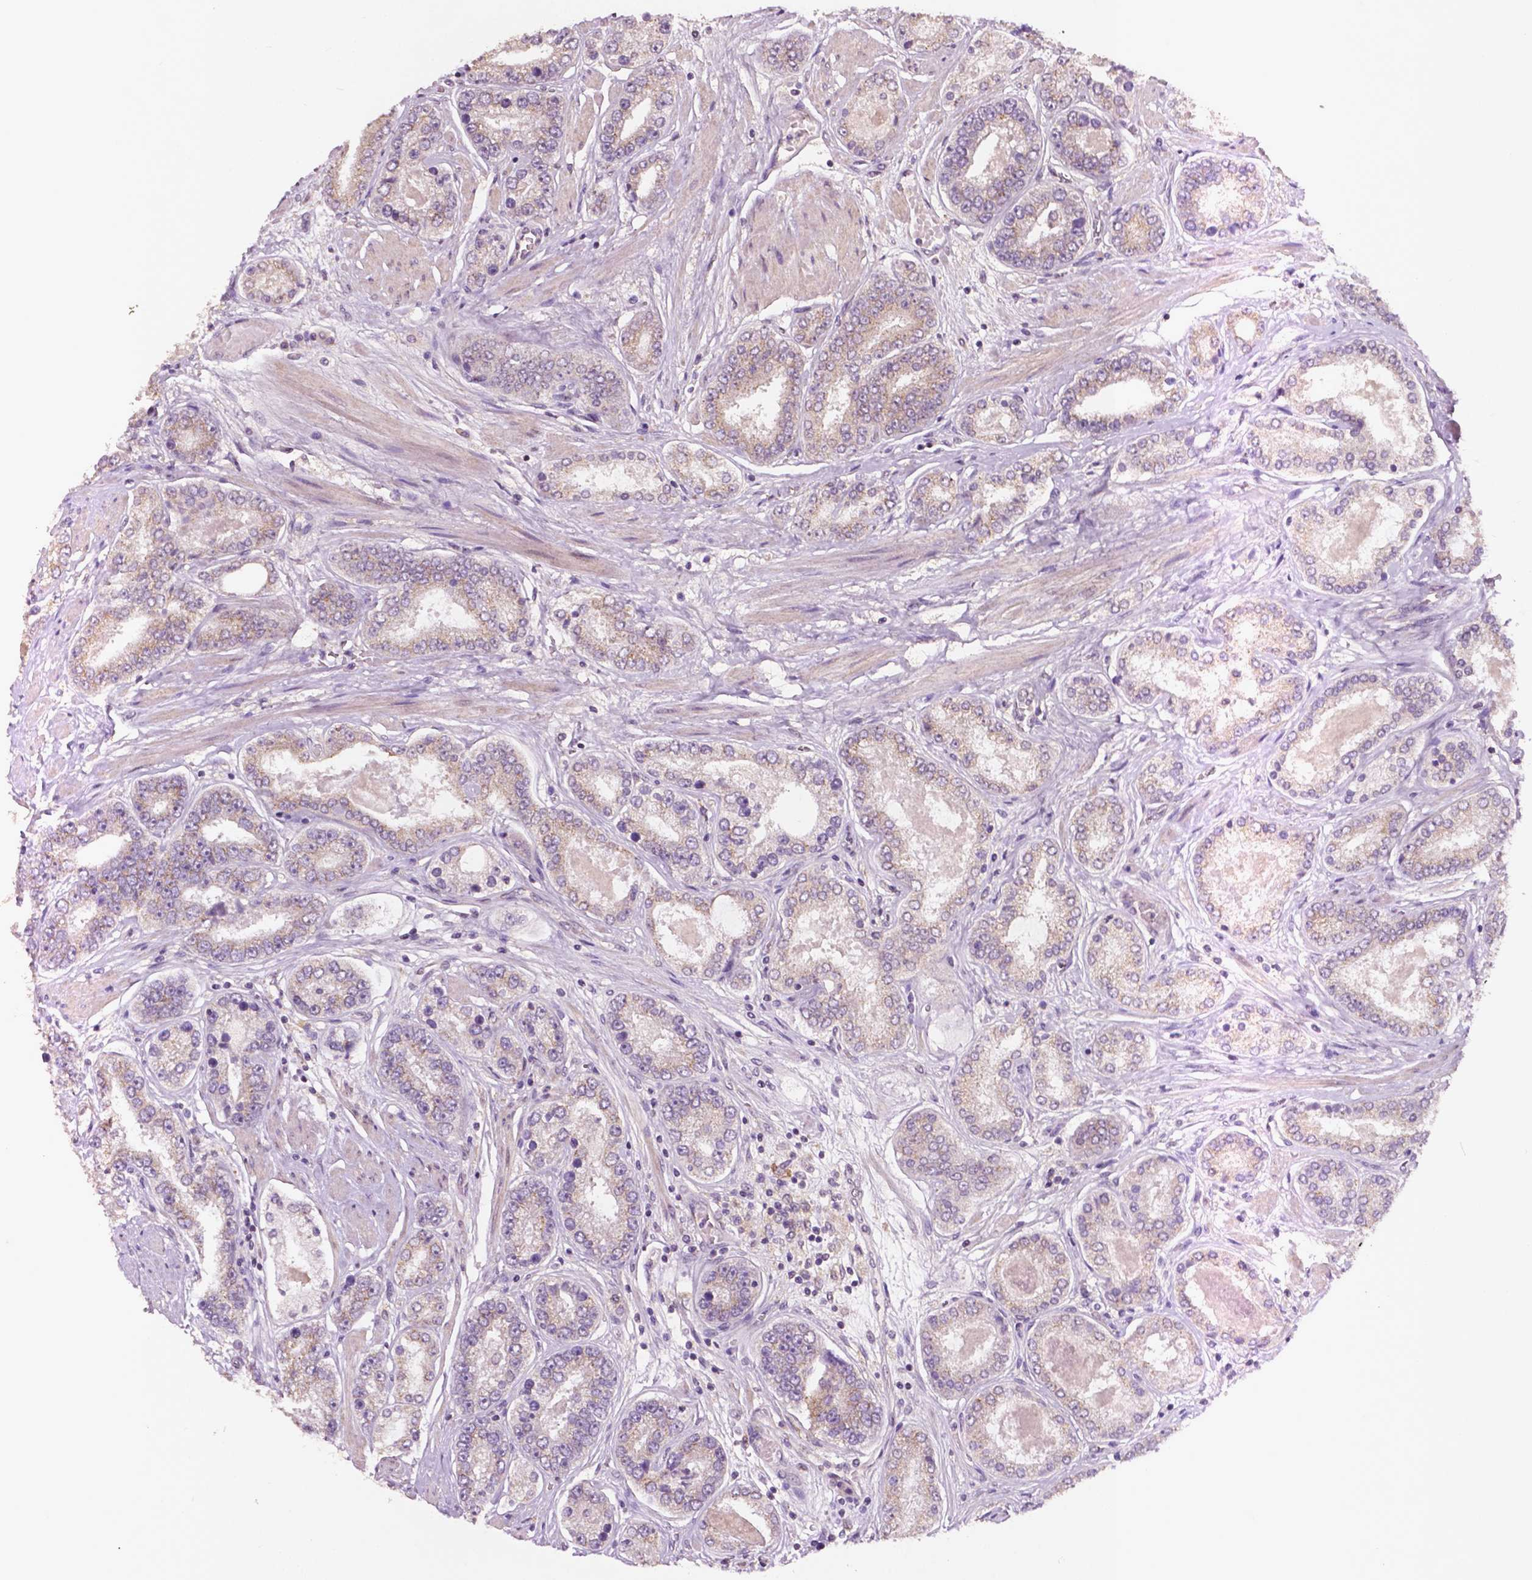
{"staining": {"intensity": "weak", "quantity": "25%-75%", "location": "cytoplasmic/membranous"}, "tissue": "prostate cancer", "cell_type": "Tumor cells", "image_type": "cancer", "snomed": [{"axis": "morphology", "description": "Adenocarcinoma, High grade"}, {"axis": "topography", "description": "Prostate"}], "caption": "Immunohistochemistry (IHC) staining of prostate cancer (high-grade adenocarcinoma), which exhibits low levels of weak cytoplasmic/membranous staining in about 25%-75% of tumor cells indicating weak cytoplasmic/membranous protein expression. The staining was performed using DAB (brown) for protein detection and nuclei were counterstained in hematoxylin (blue).", "gene": "EBAG9", "patient": {"sex": "male", "age": 63}}